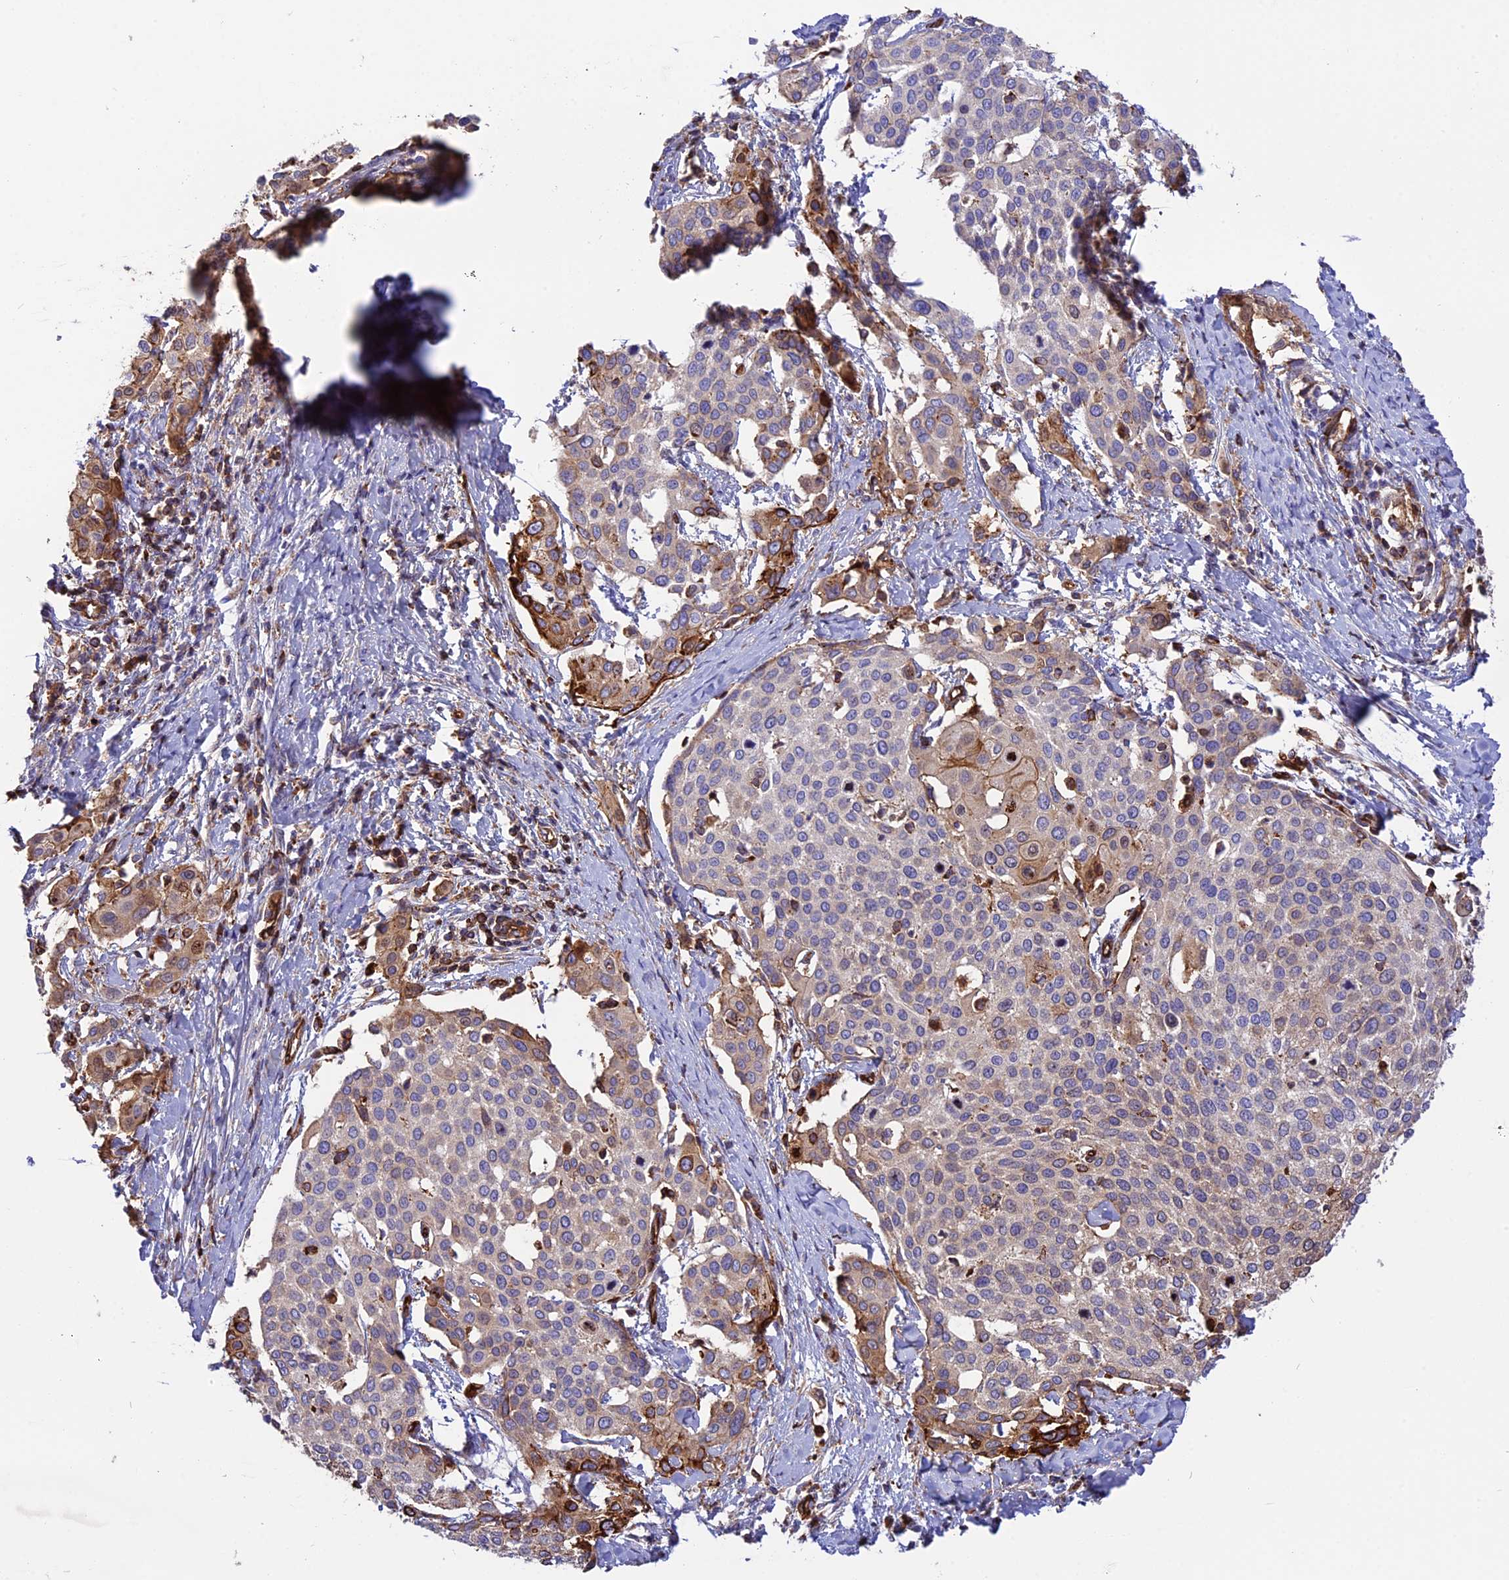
{"staining": {"intensity": "moderate", "quantity": "<25%", "location": "cytoplasmic/membranous"}, "tissue": "cervical cancer", "cell_type": "Tumor cells", "image_type": "cancer", "snomed": [{"axis": "morphology", "description": "Squamous cell carcinoma, NOS"}, {"axis": "topography", "description": "Cervix"}], "caption": "Tumor cells exhibit moderate cytoplasmic/membranous positivity in about <25% of cells in cervical squamous cell carcinoma.", "gene": "CD99L2", "patient": {"sex": "female", "age": 44}}